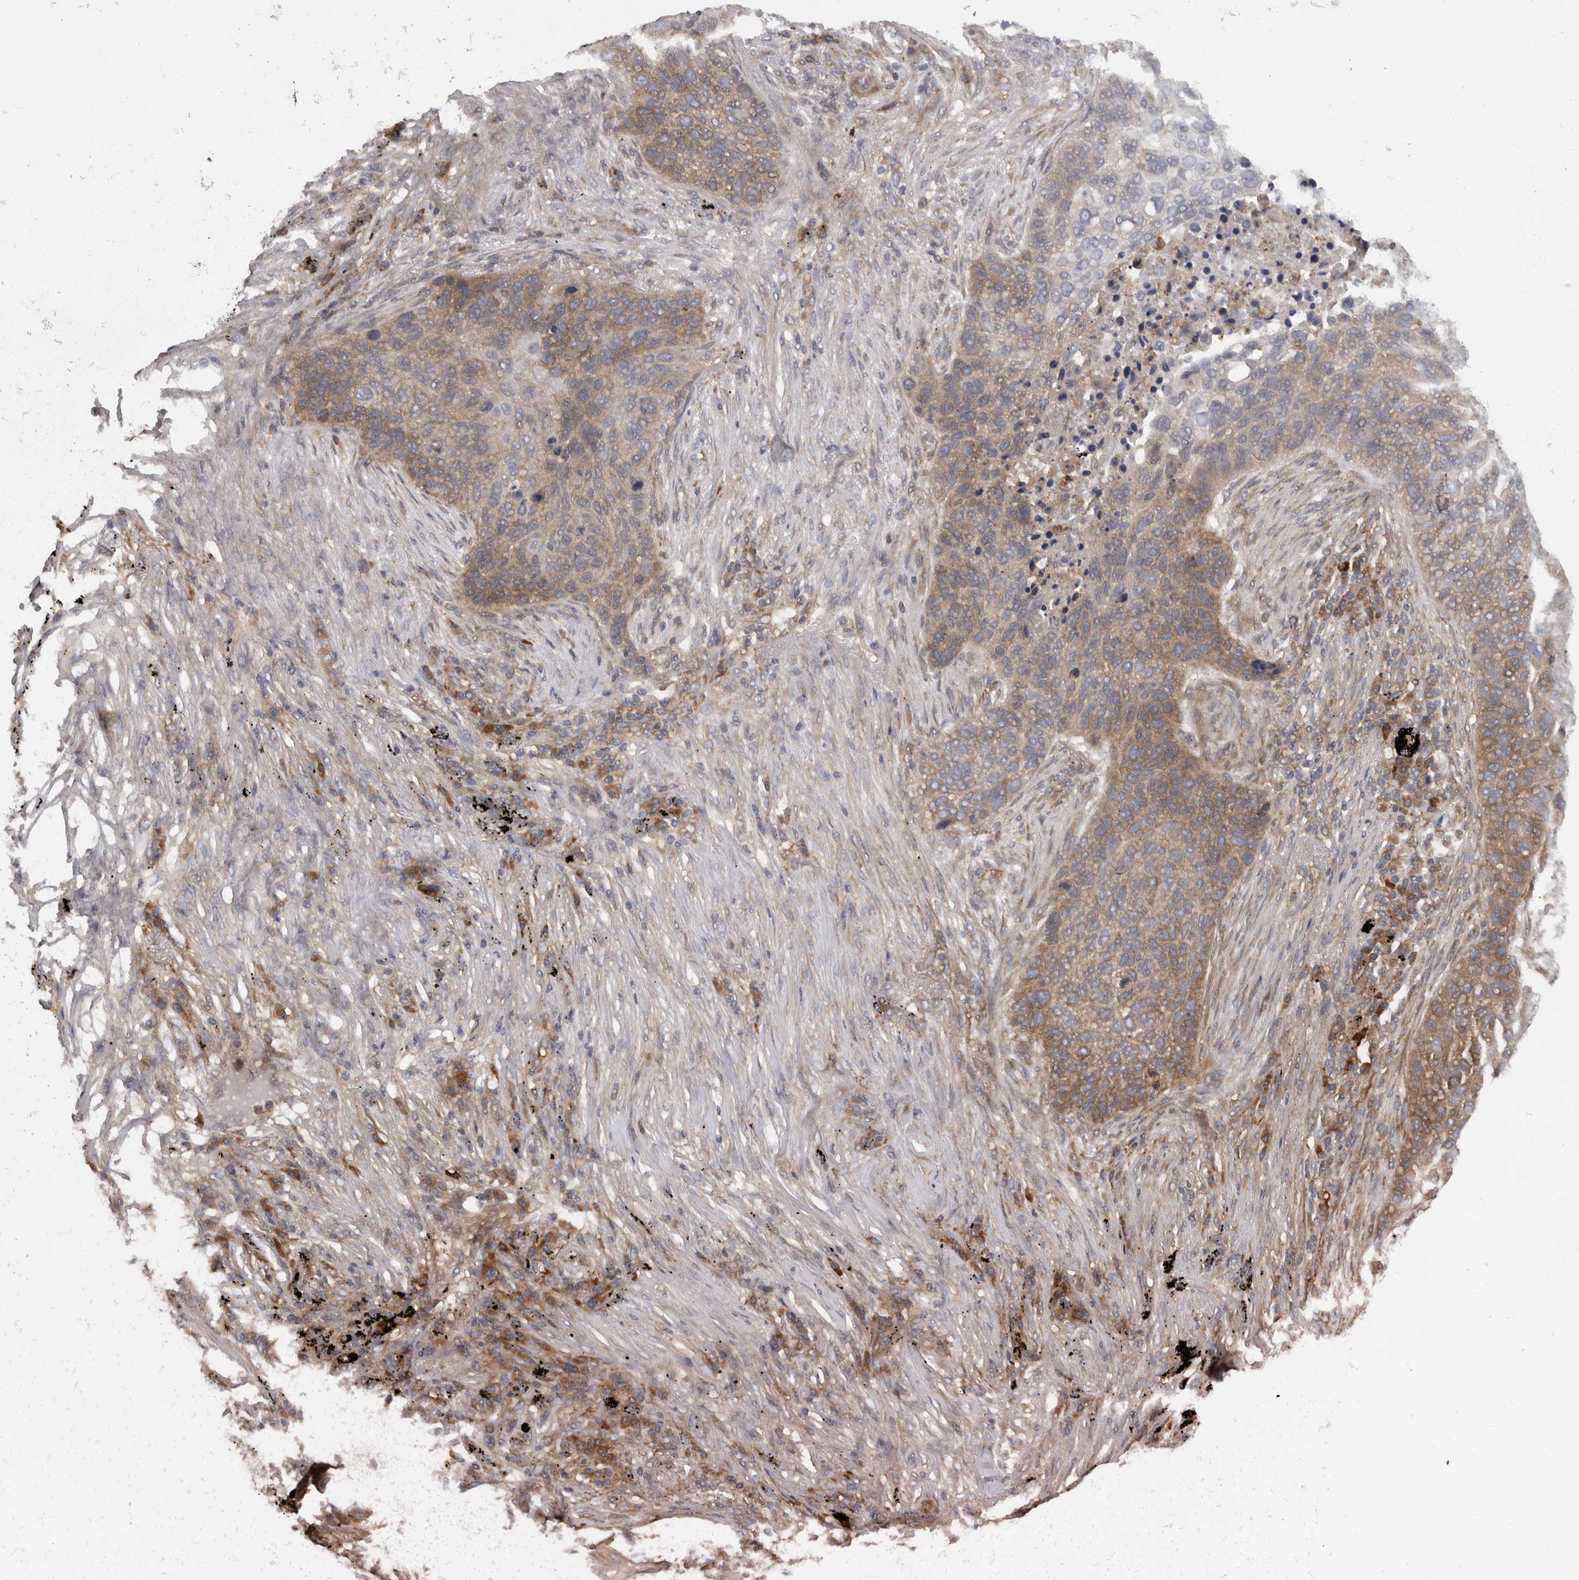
{"staining": {"intensity": "moderate", "quantity": ">75%", "location": "cytoplasmic/membranous"}, "tissue": "lung cancer", "cell_type": "Tumor cells", "image_type": "cancer", "snomed": [{"axis": "morphology", "description": "Squamous cell carcinoma, NOS"}, {"axis": "topography", "description": "Lung"}], "caption": "The immunohistochemical stain highlights moderate cytoplasmic/membranous positivity in tumor cells of lung cancer tissue. The protein is stained brown, and the nuclei are stained in blue (DAB (3,3'-diaminobenzidine) IHC with brightfield microscopy, high magnification).", "gene": "SMCR8", "patient": {"sex": "female", "age": 63}}